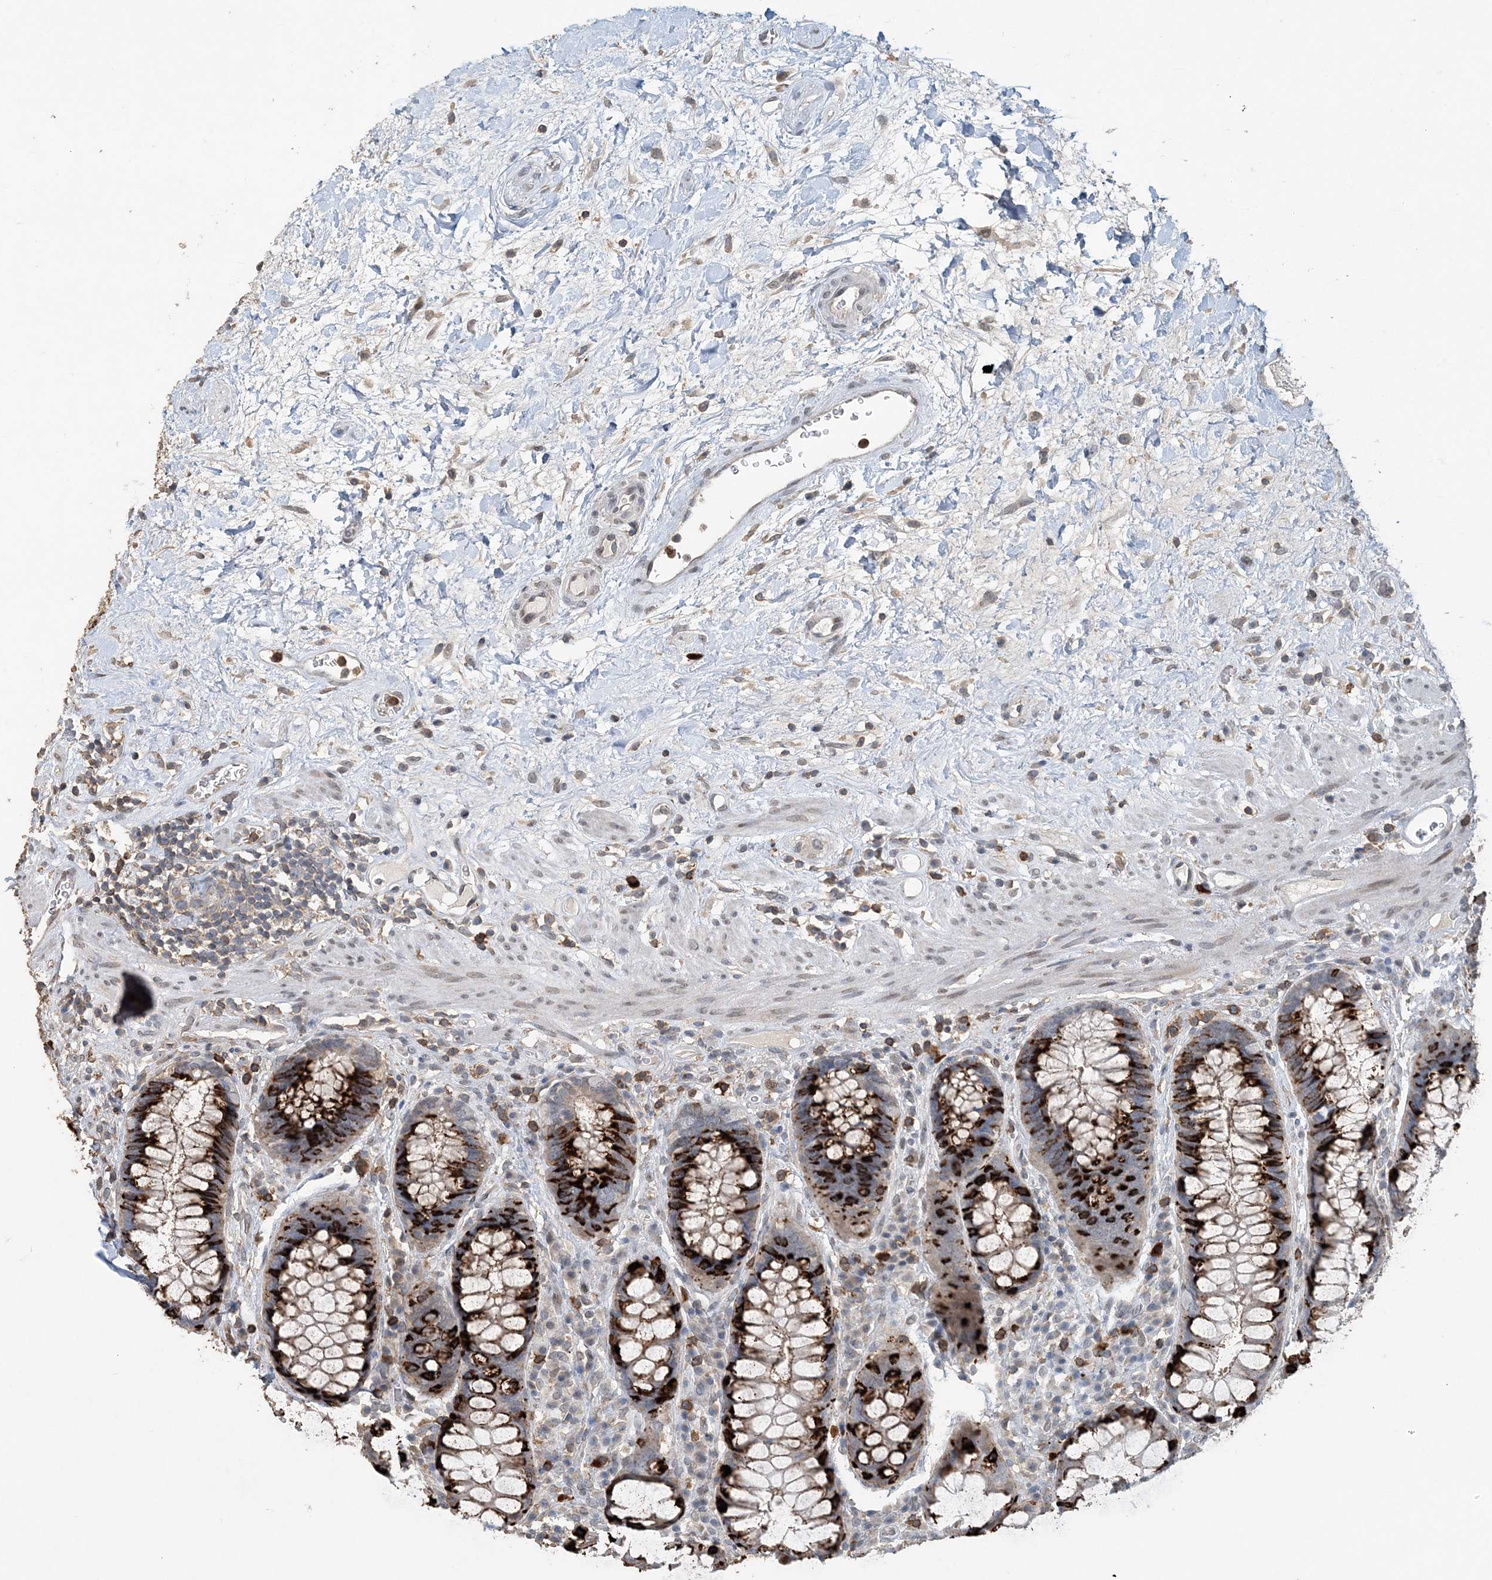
{"staining": {"intensity": "strong", "quantity": "25%-75%", "location": "cytoplasmic/membranous"}, "tissue": "rectum", "cell_type": "Glandular cells", "image_type": "normal", "snomed": [{"axis": "morphology", "description": "Normal tissue, NOS"}, {"axis": "topography", "description": "Rectum"}], "caption": "The image reveals staining of normal rectum, revealing strong cytoplasmic/membranous protein staining (brown color) within glandular cells.", "gene": "FAM110A", "patient": {"sex": "male", "age": 64}}